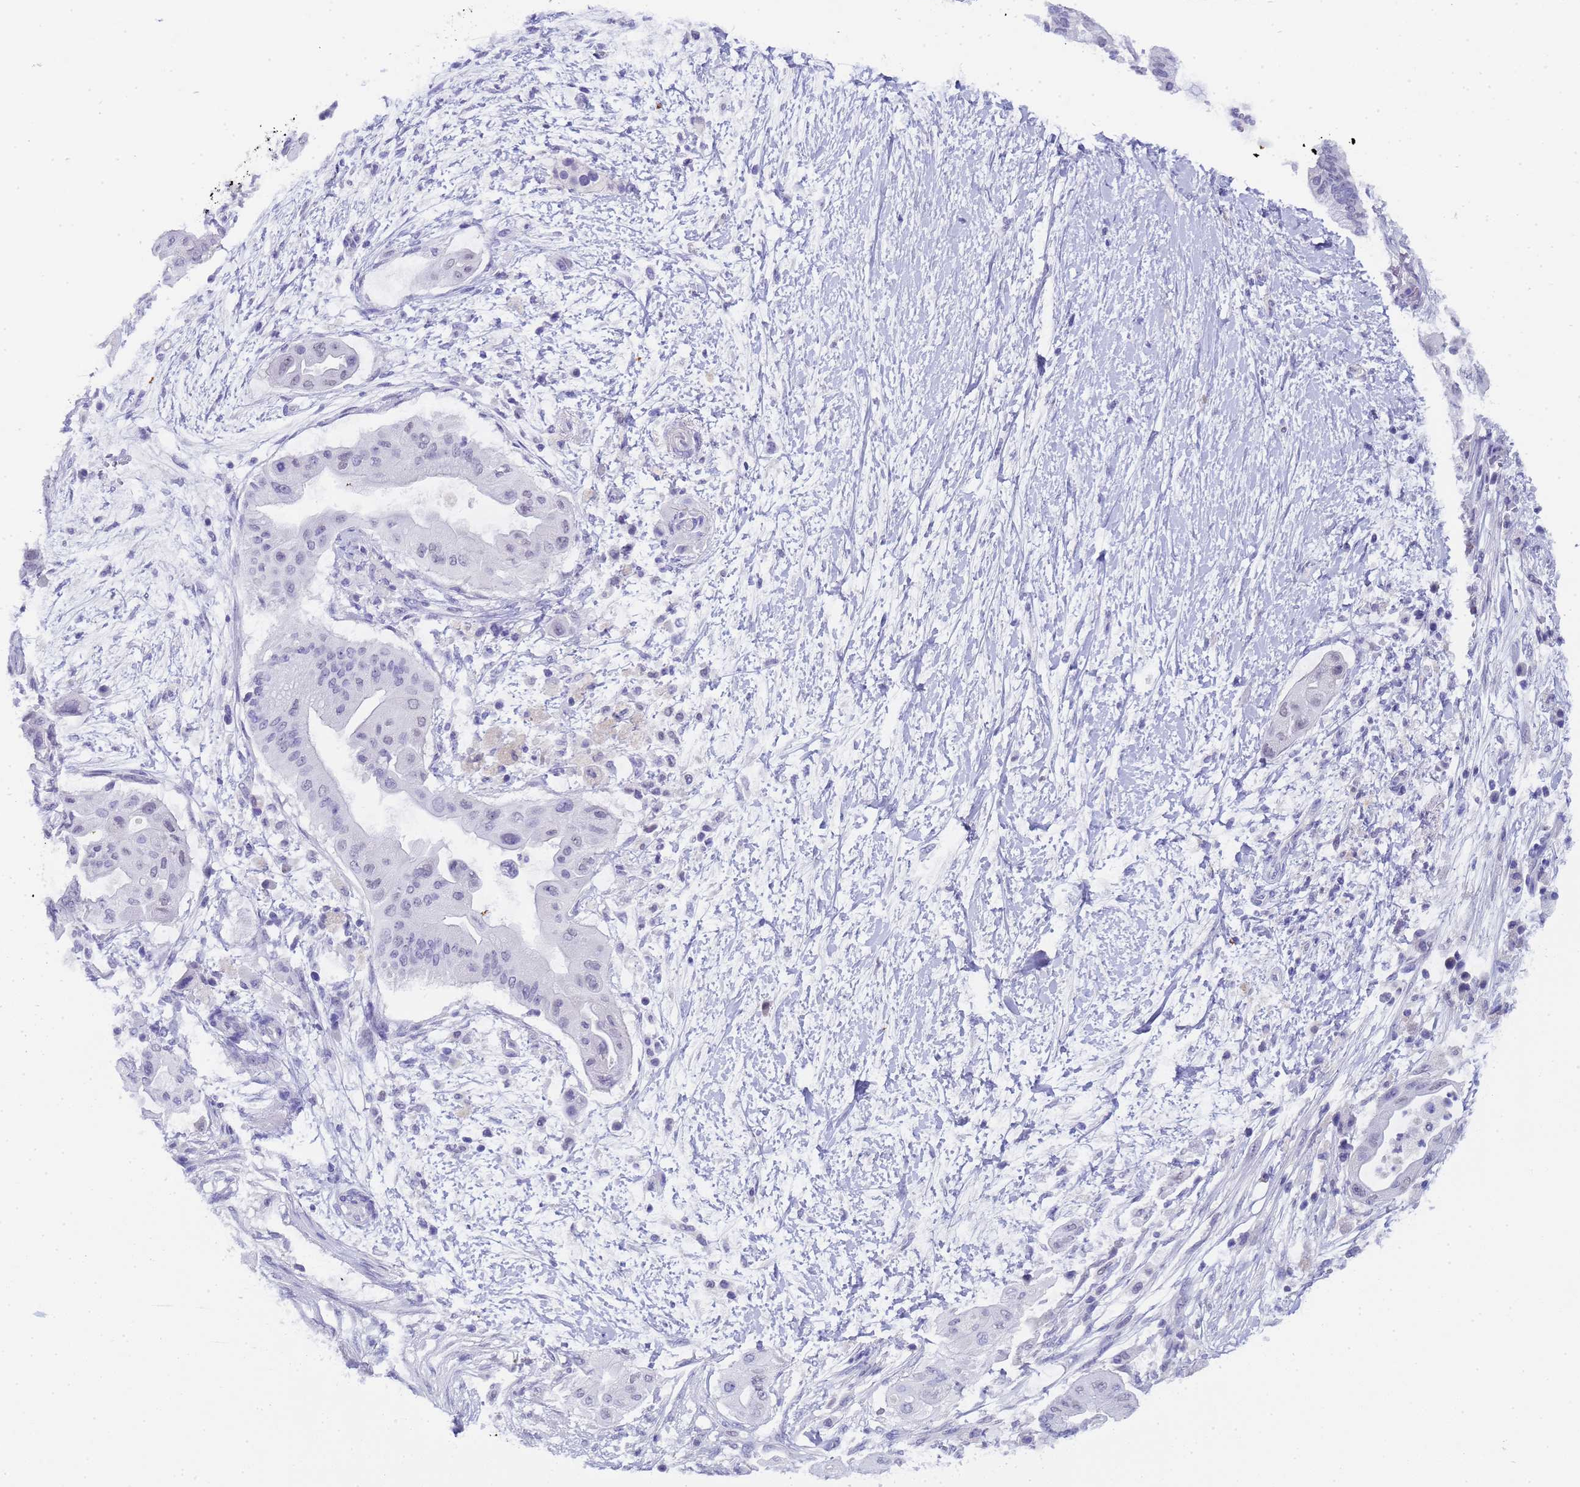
{"staining": {"intensity": "negative", "quantity": "none", "location": "none"}, "tissue": "pancreatic cancer", "cell_type": "Tumor cells", "image_type": "cancer", "snomed": [{"axis": "morphology", "description": "Adenocarcinoma, NOS"}, {"axis": "topography", "description": "Pancreas"}], "caption": "DAB (3,3'-diaminobenzidine) immunohistochemical staining of human pancreatic cancer displays no significant positivity in tumor cells.", "gene": "CTRC", "patient": {"sex": "male", "age": 68}}